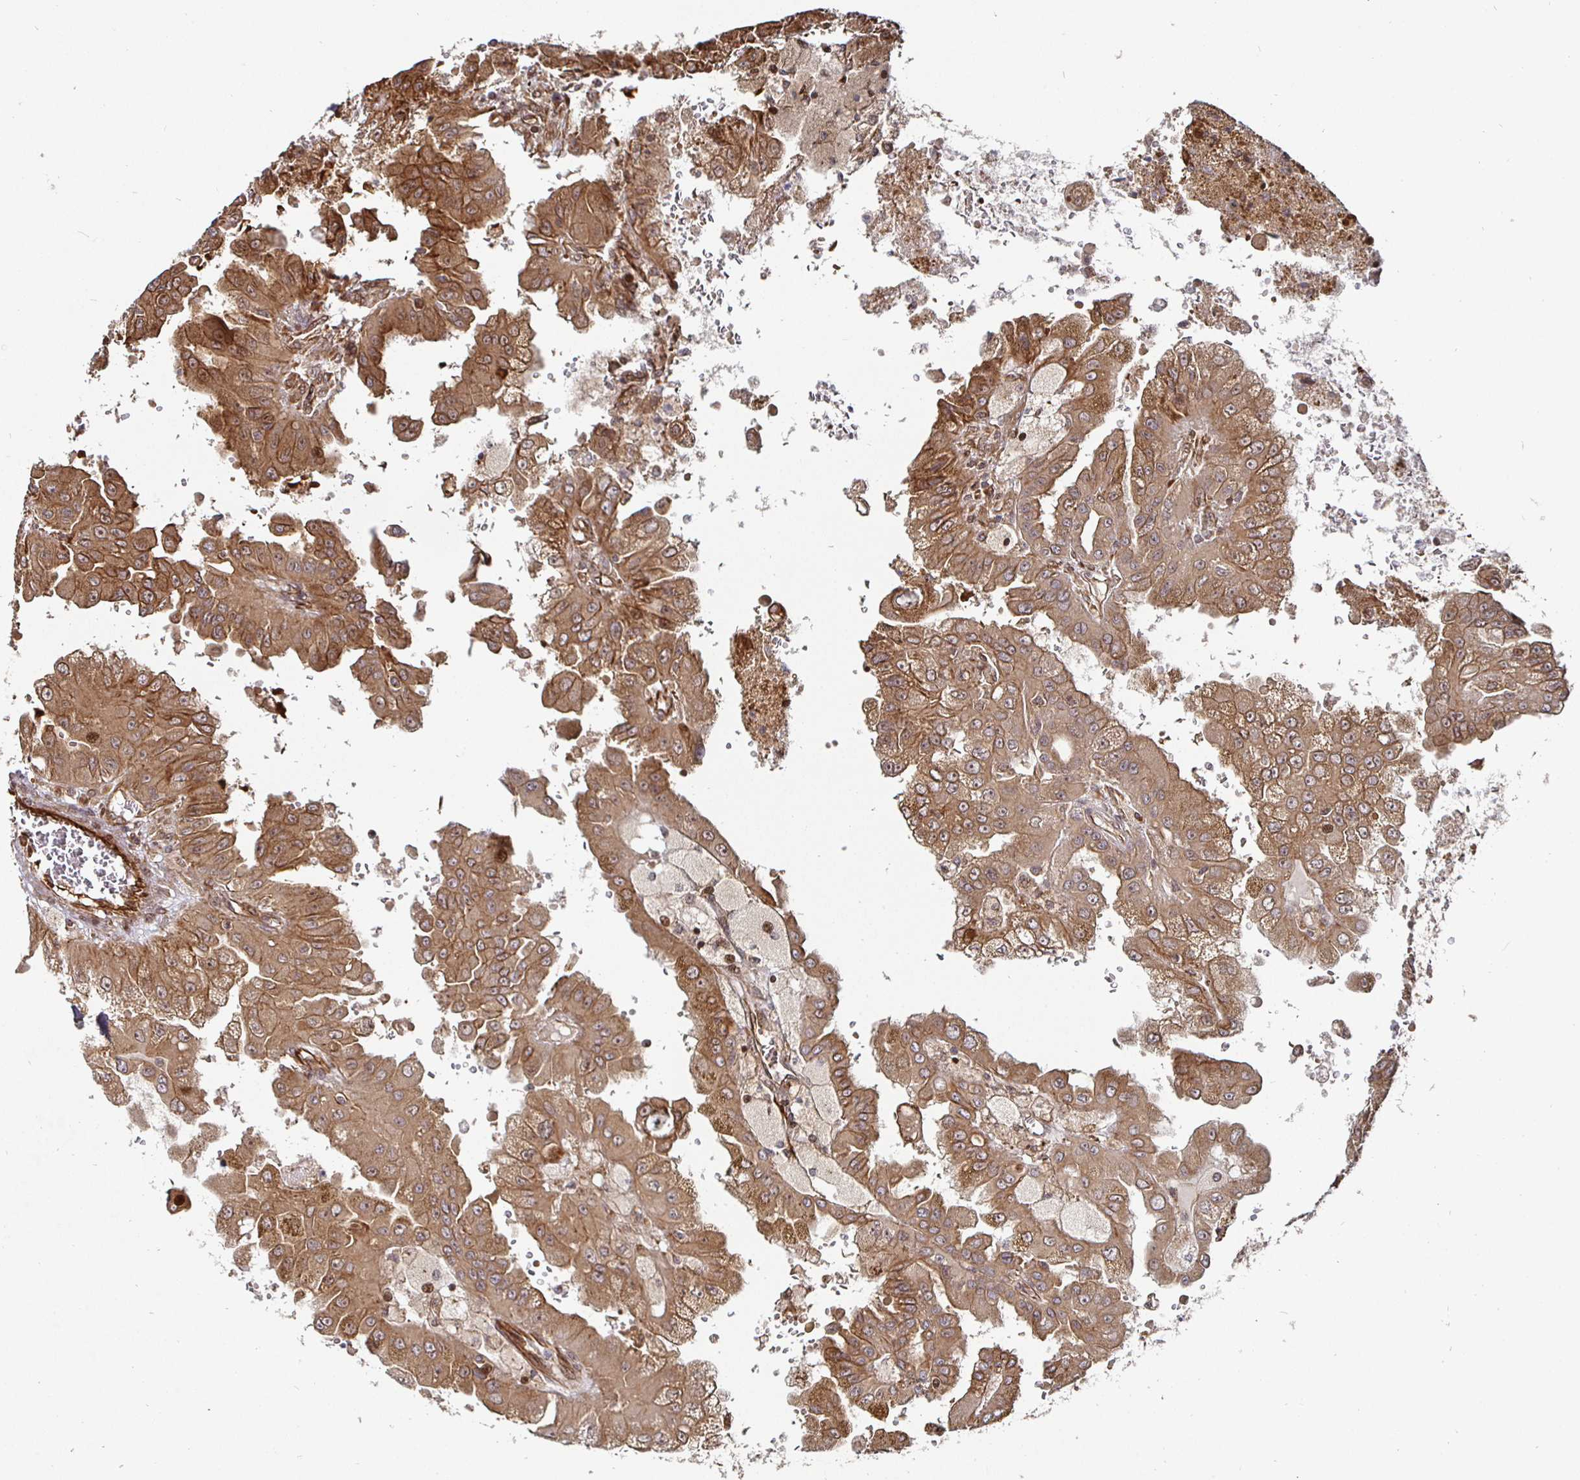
{"staining": {"intensity": "moderate", "quantity": ">75%", "location": "cytoplasmic/membranous"}, "tissue": "renal cancer", "cell_type": "Tumor cells", "image_type": "cancer", "snomed": [{"axis": "morphology", "description": "Adenocarcinoma, NOS"}, {"axis": "topography", "description": "Kidney"}], "caption": "DAB (3,3'-diaminobenzidine) immunohistochemical staining of human renal cancer demonstrates moderate cytoplasmic/membranous protein staining in about >75% of tumor cells.", "gene": "TBKBP1", "patient": {"sex": "male", "age": 58}}